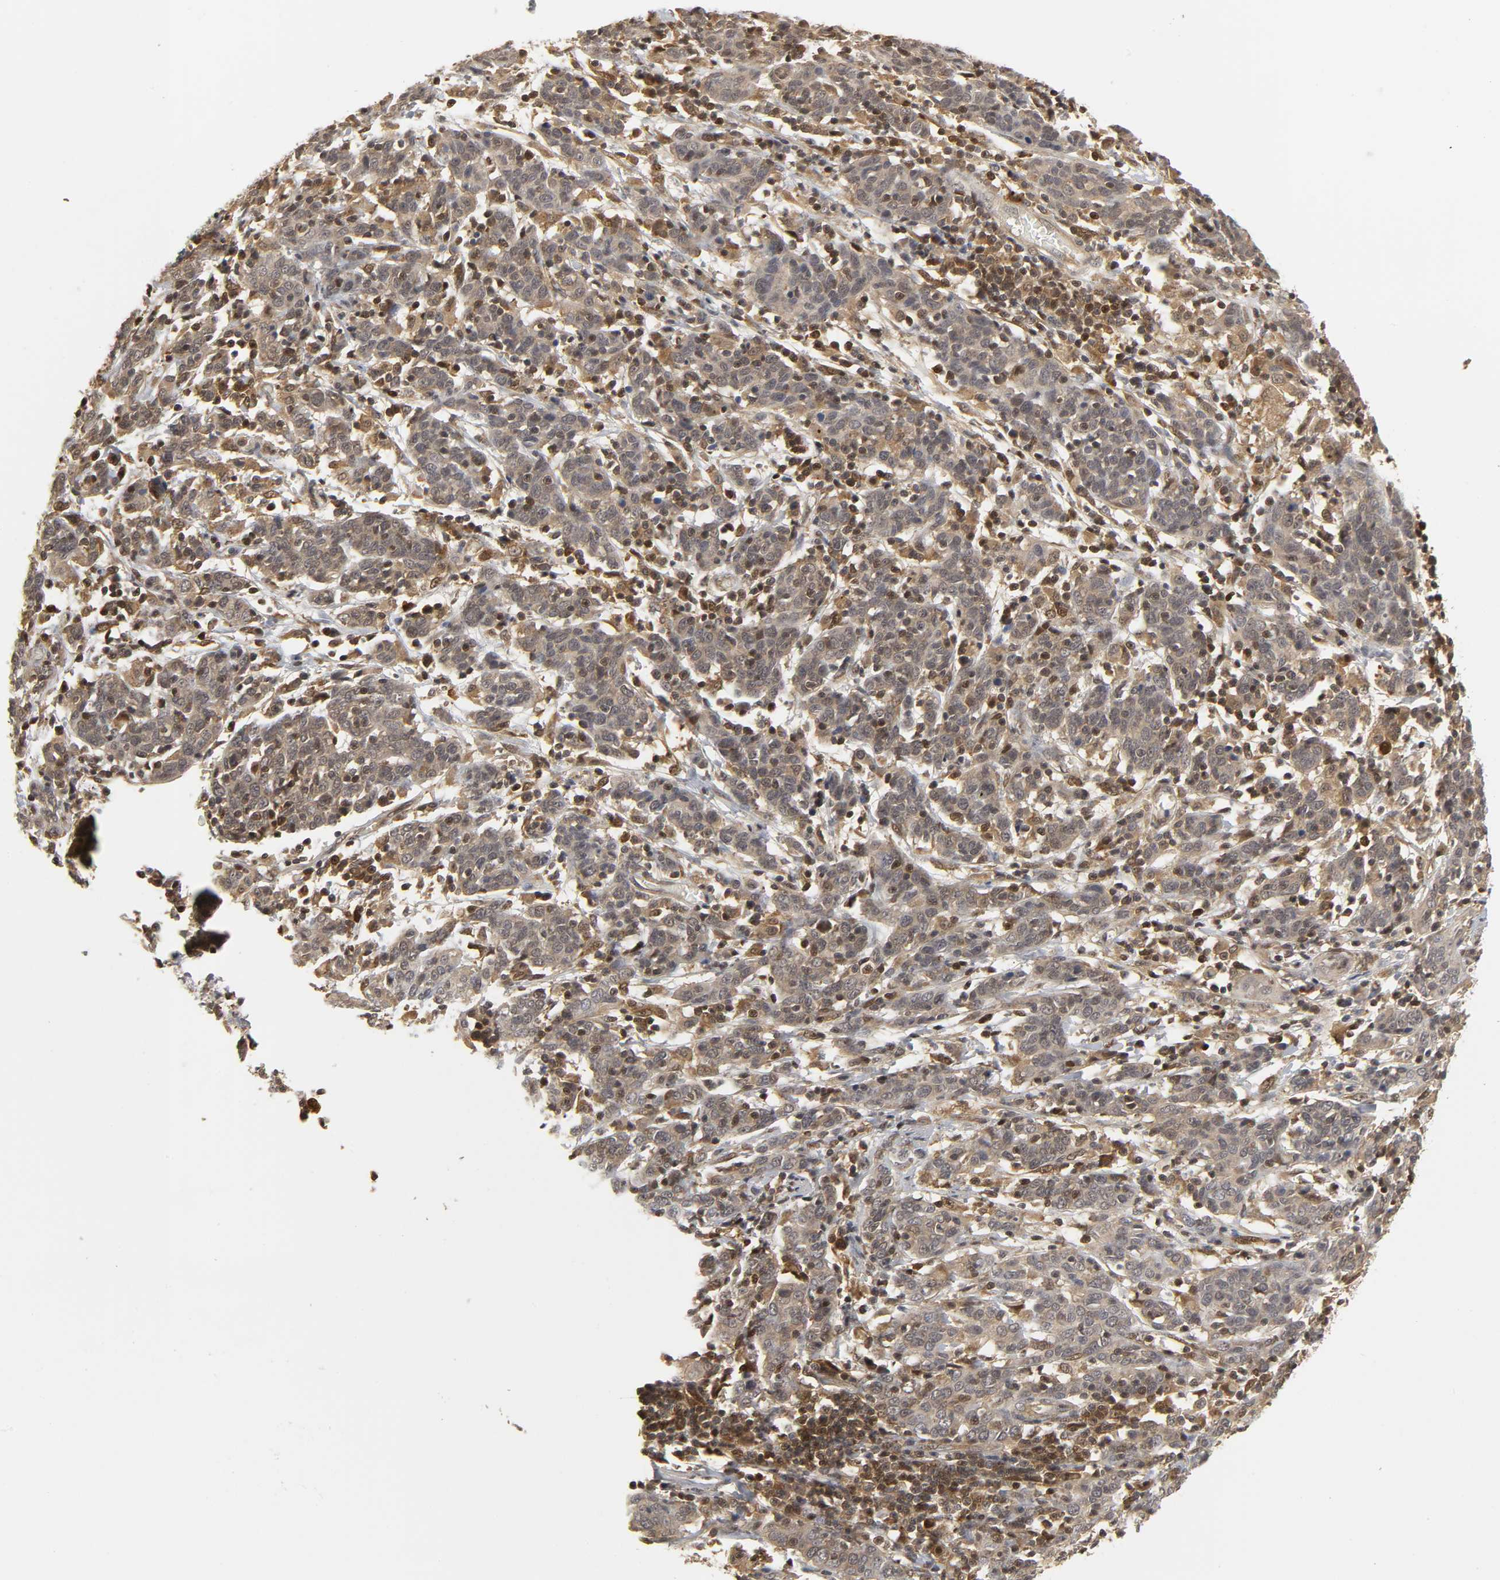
{"staining": {"intensity": "moderate", "quantity": "25%-75%", "location": "cytoplasmic/membranous,nuclear"}, "tissue": "cervical cancer", "cell_type": "Tumor cells", "image_type": "cancer", "snomed": [{"axis": "morphology", "description": "Normal tissue, NOS"}, {"axis": "morphology", "description": "Squamous cell carcinoma, NOS"}, {"axis": "topography", "description": "Cervix"}], "caption": "Cervical cancer (squamous cell carcinoma) stained for a protein displays moderate cytoplasmic/membranous and nuclear positivity in tumor cells. The staining was performed using DAB, with brown indicating positive protein expression. Nuclei are stained blue with hematoxylin.", "gene": "PARK7", "patient": {"sex": "female", "age": 67}}